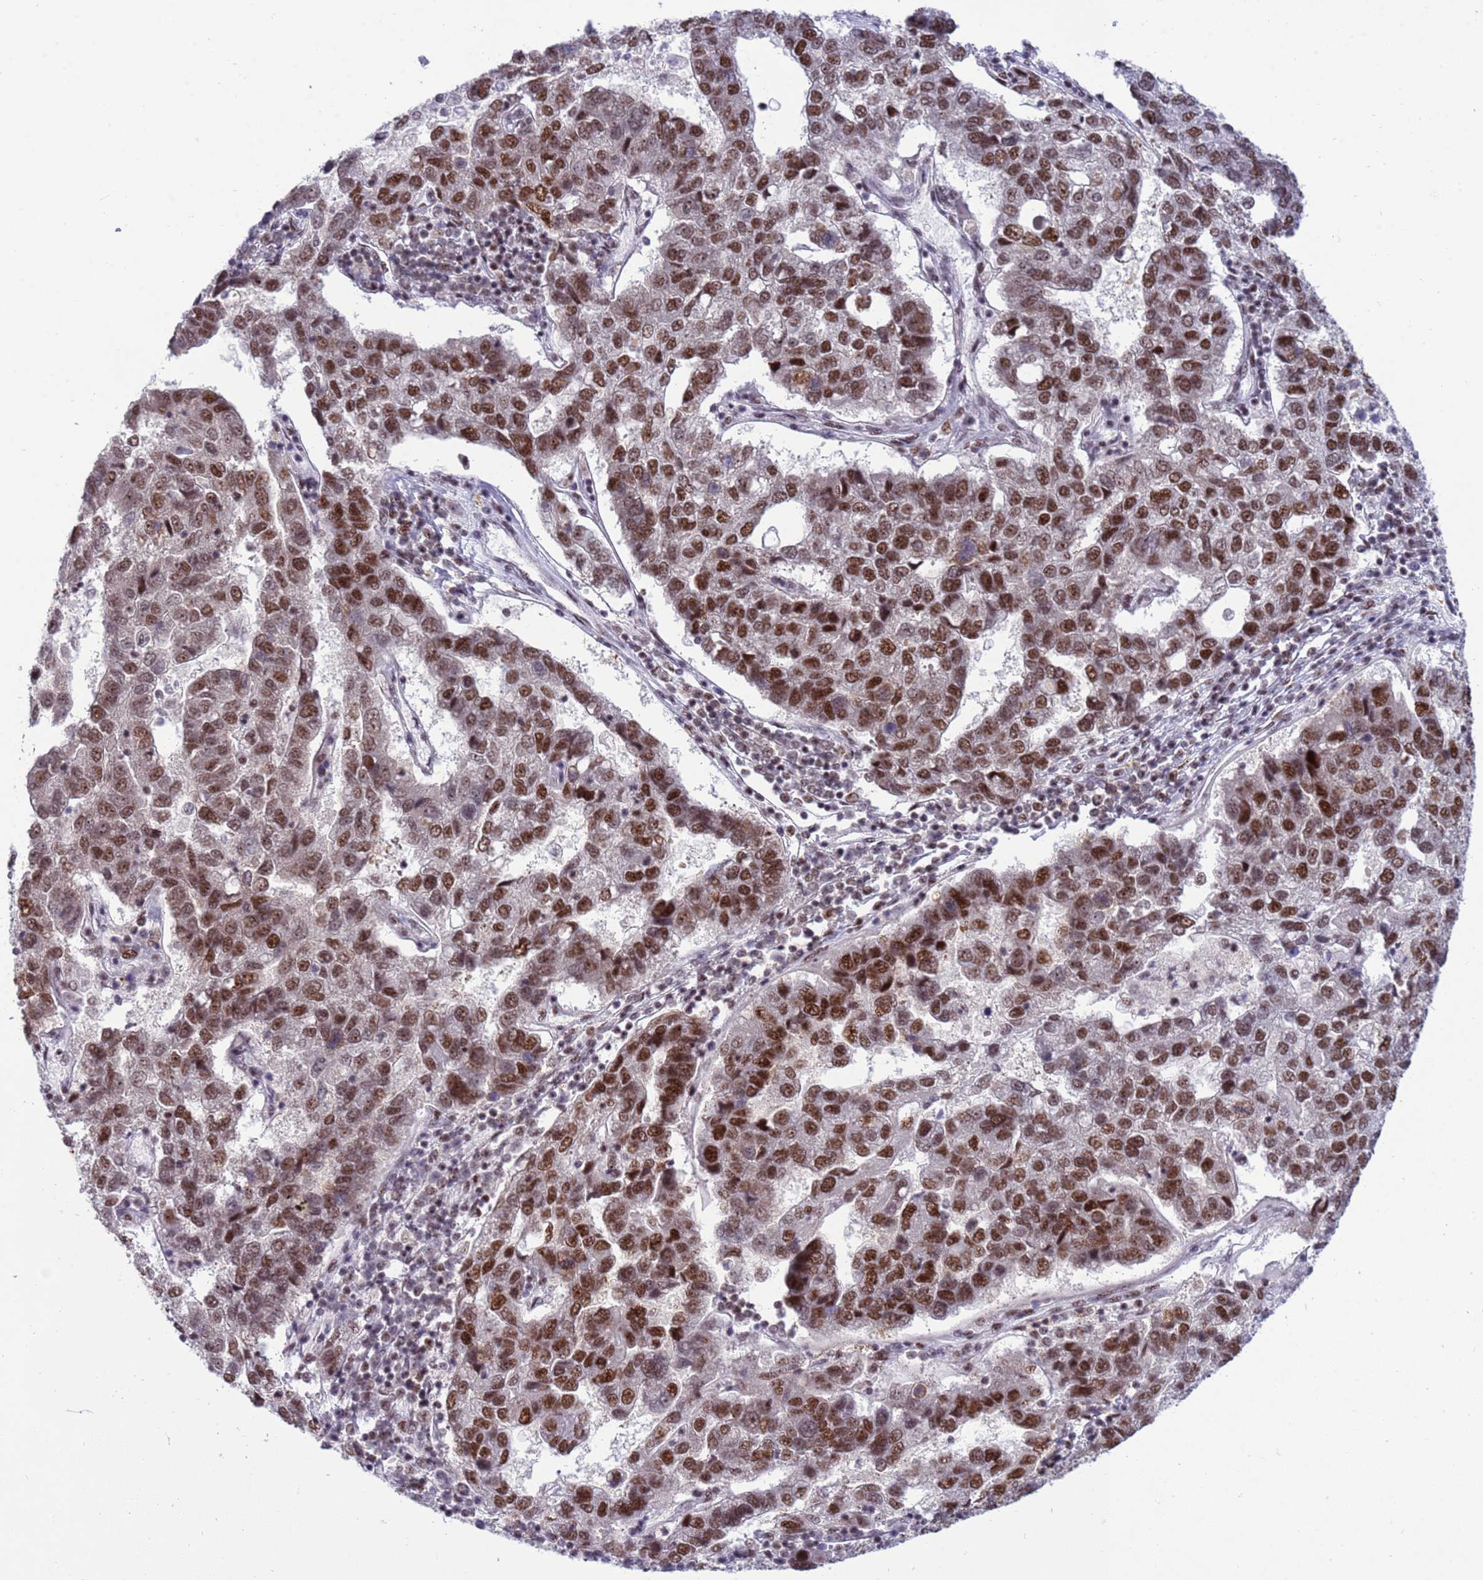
{"staining": {"intensity": "strong", "quantity": ">75%", "location": "nuclear"}, "tissue": "pancreatic cancer", "cell_type": "Tumor cells", "image_type": "cancer", "snomed": [{"axis": "morphology", "description": "Adenocarcinoma, NOS"}, {"axis": "topography", "description": "Pancreas"}], "caption": "Human pancreatic cancer (adenocarcinoma) stained with a brown dye reveals strong nuclear positive expression in about >75% of tumor cells.", "gene": "THOC2", "patient": {"sex": "female", "age": 61}}